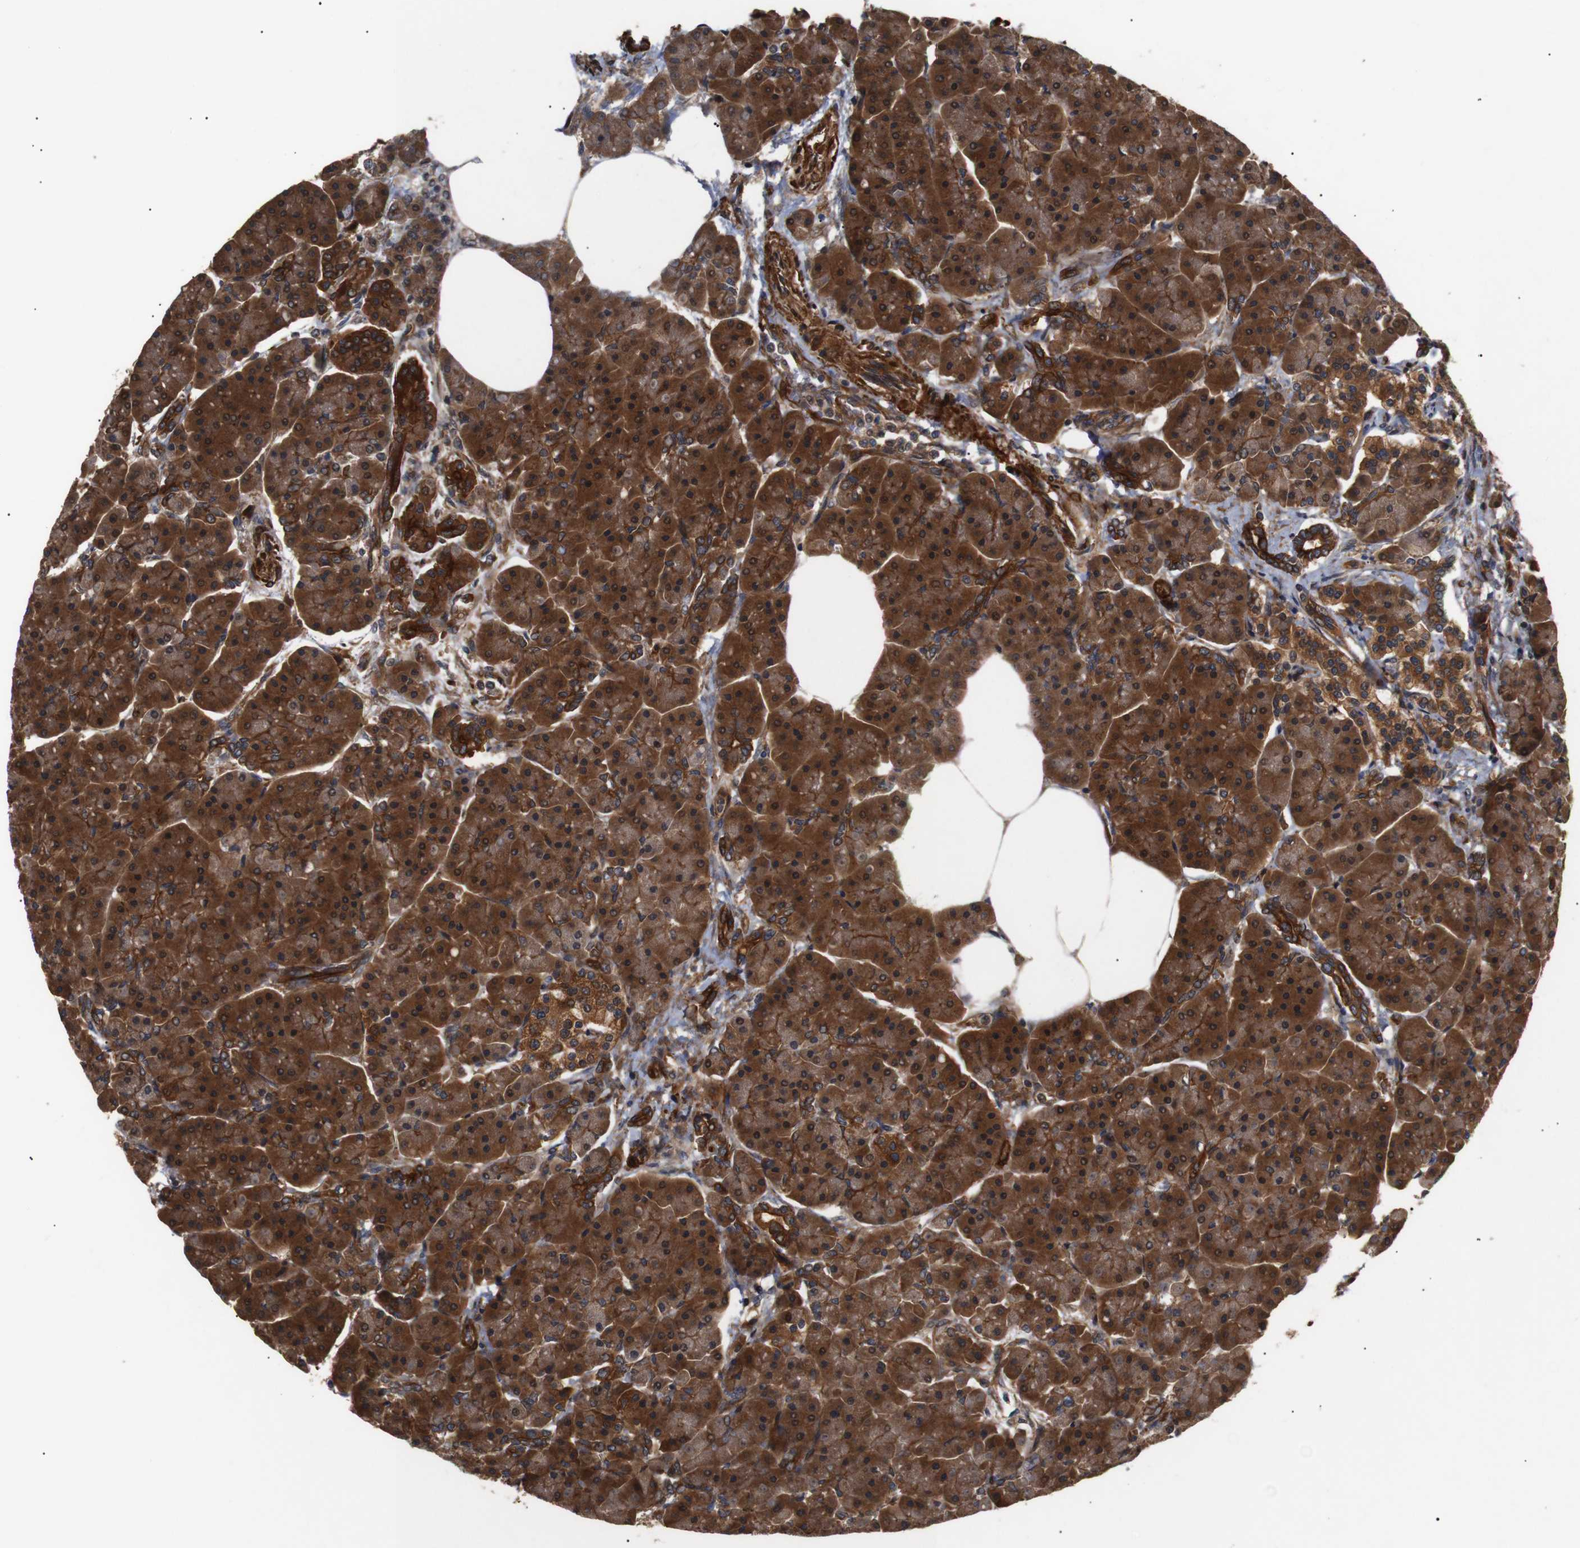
{"staining": {"intensity": "strong", "quantity": ">75%", "location": "cytoplasmic/membranous"}, "tissue": "pancreas", "cell_type": "Exocrine glandular cells", "image_type": "normal", "snomed": [{"axis": "morphology", "description": "Normal tissue, NOS"}, {"axis": "topography", "description": "Pancreas"}], "caption": "Immunohistochemical staining of unremarkable pancreas demonstrates high levels of strong cytoplasmic/membranous positivity in approximately >75% of exocrine glandular cells. (DAB (3,3'-diaminobenzidine) IHC with brightfield microscopy, high magnification).", "gene": "PAWR", "patient": {"sex": "female", "age": 70}}